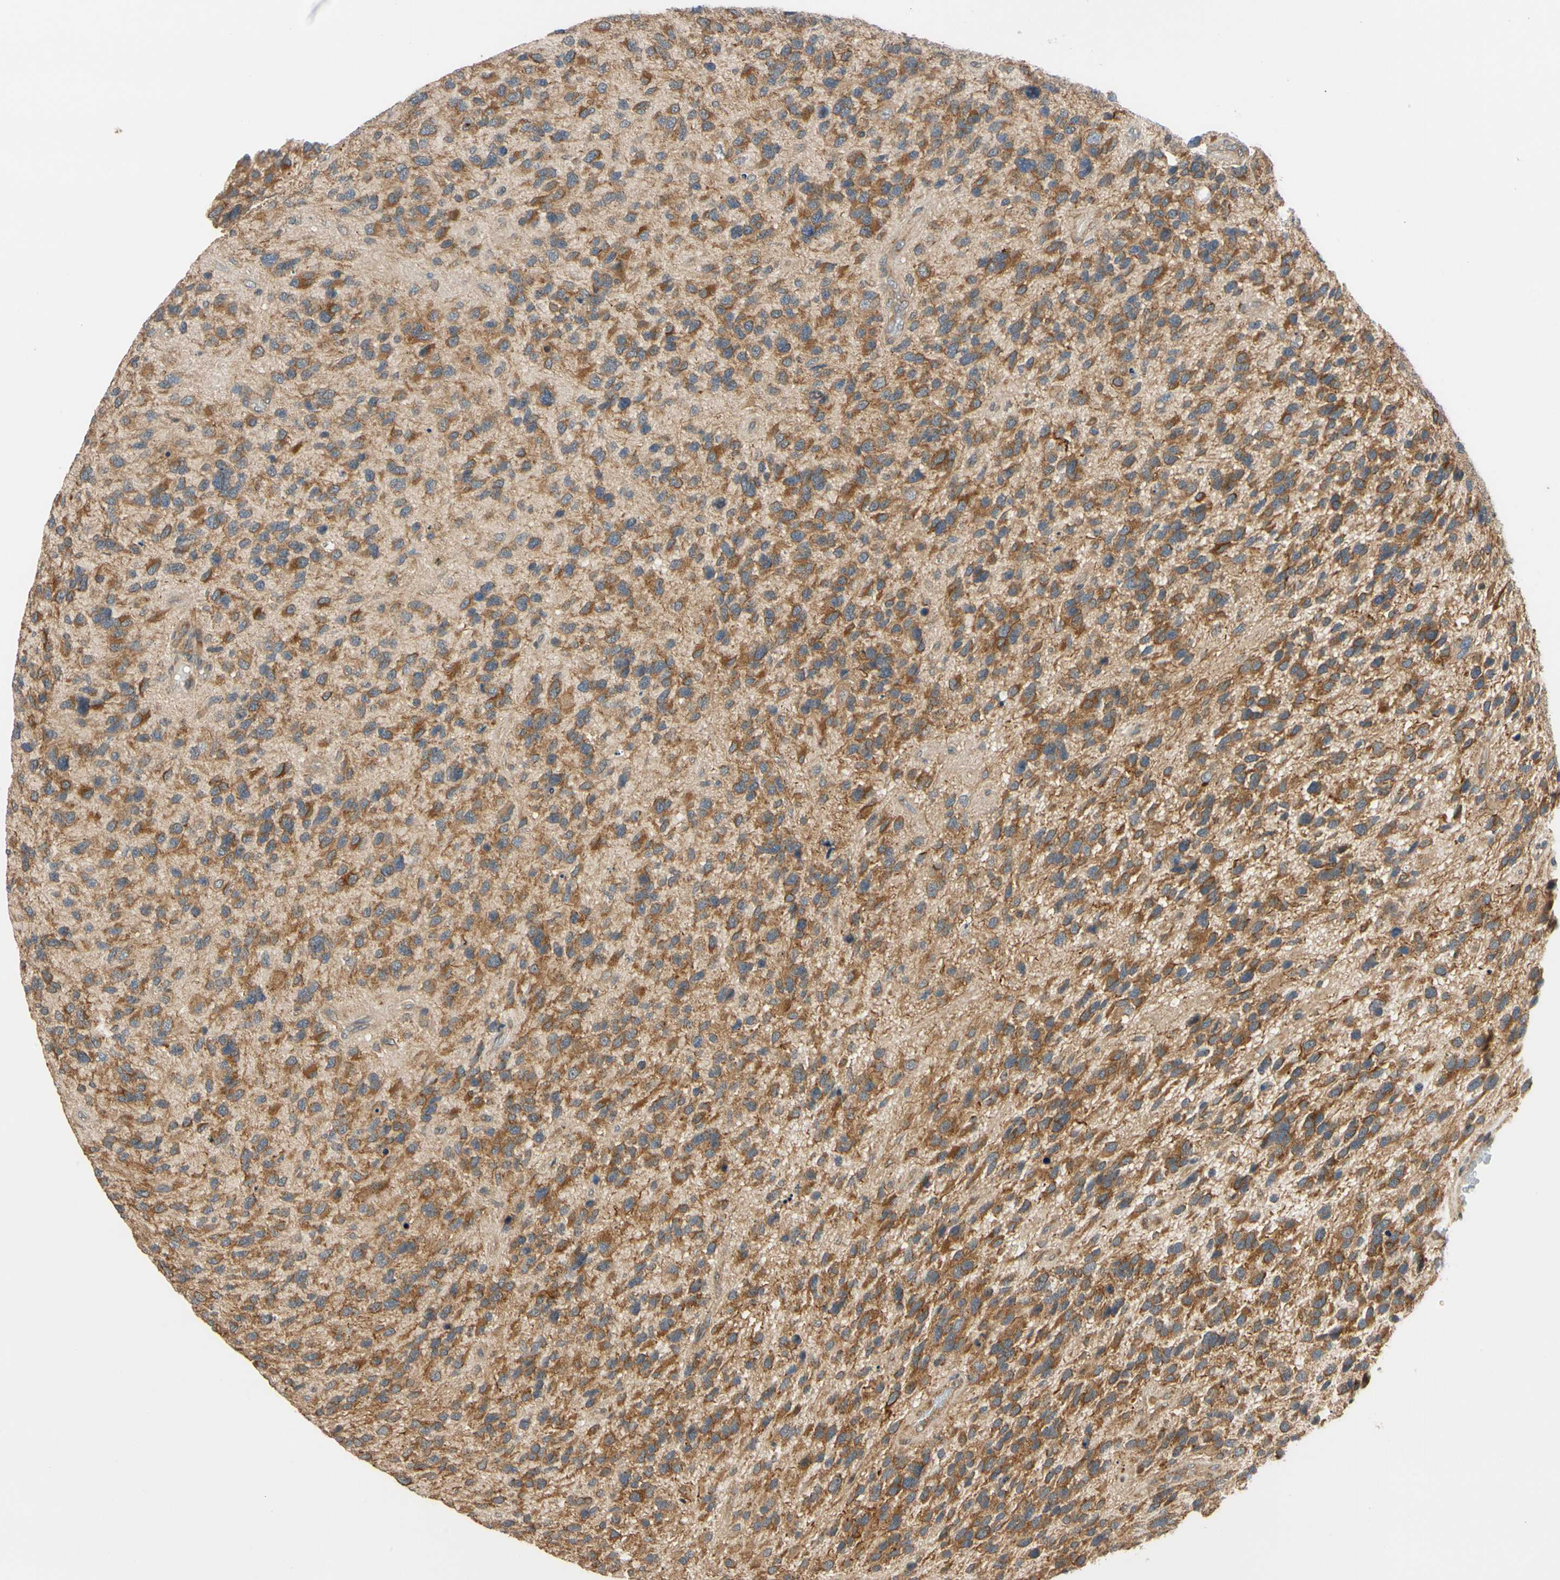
{"staining": {"intensity": "moderate", "quantity": ">75%", "location": "cytoplasmic/membranous"}, "tissue": "glioma", "cell_type": "Tumor cells", "image_type": "cancer", "snomed": [{"axis": "morphology", "description": "Glioma, malignant, High grade"}, {"axis": "topography", "description": "Brain"}], "caption": "Tumor cells display moderate cytoplasmic/membranous staining in about >75% of cells in high-grade glioma (malignant).", "gene": "ANKHD1", "patient": {"sex": "female", "age": 58}}